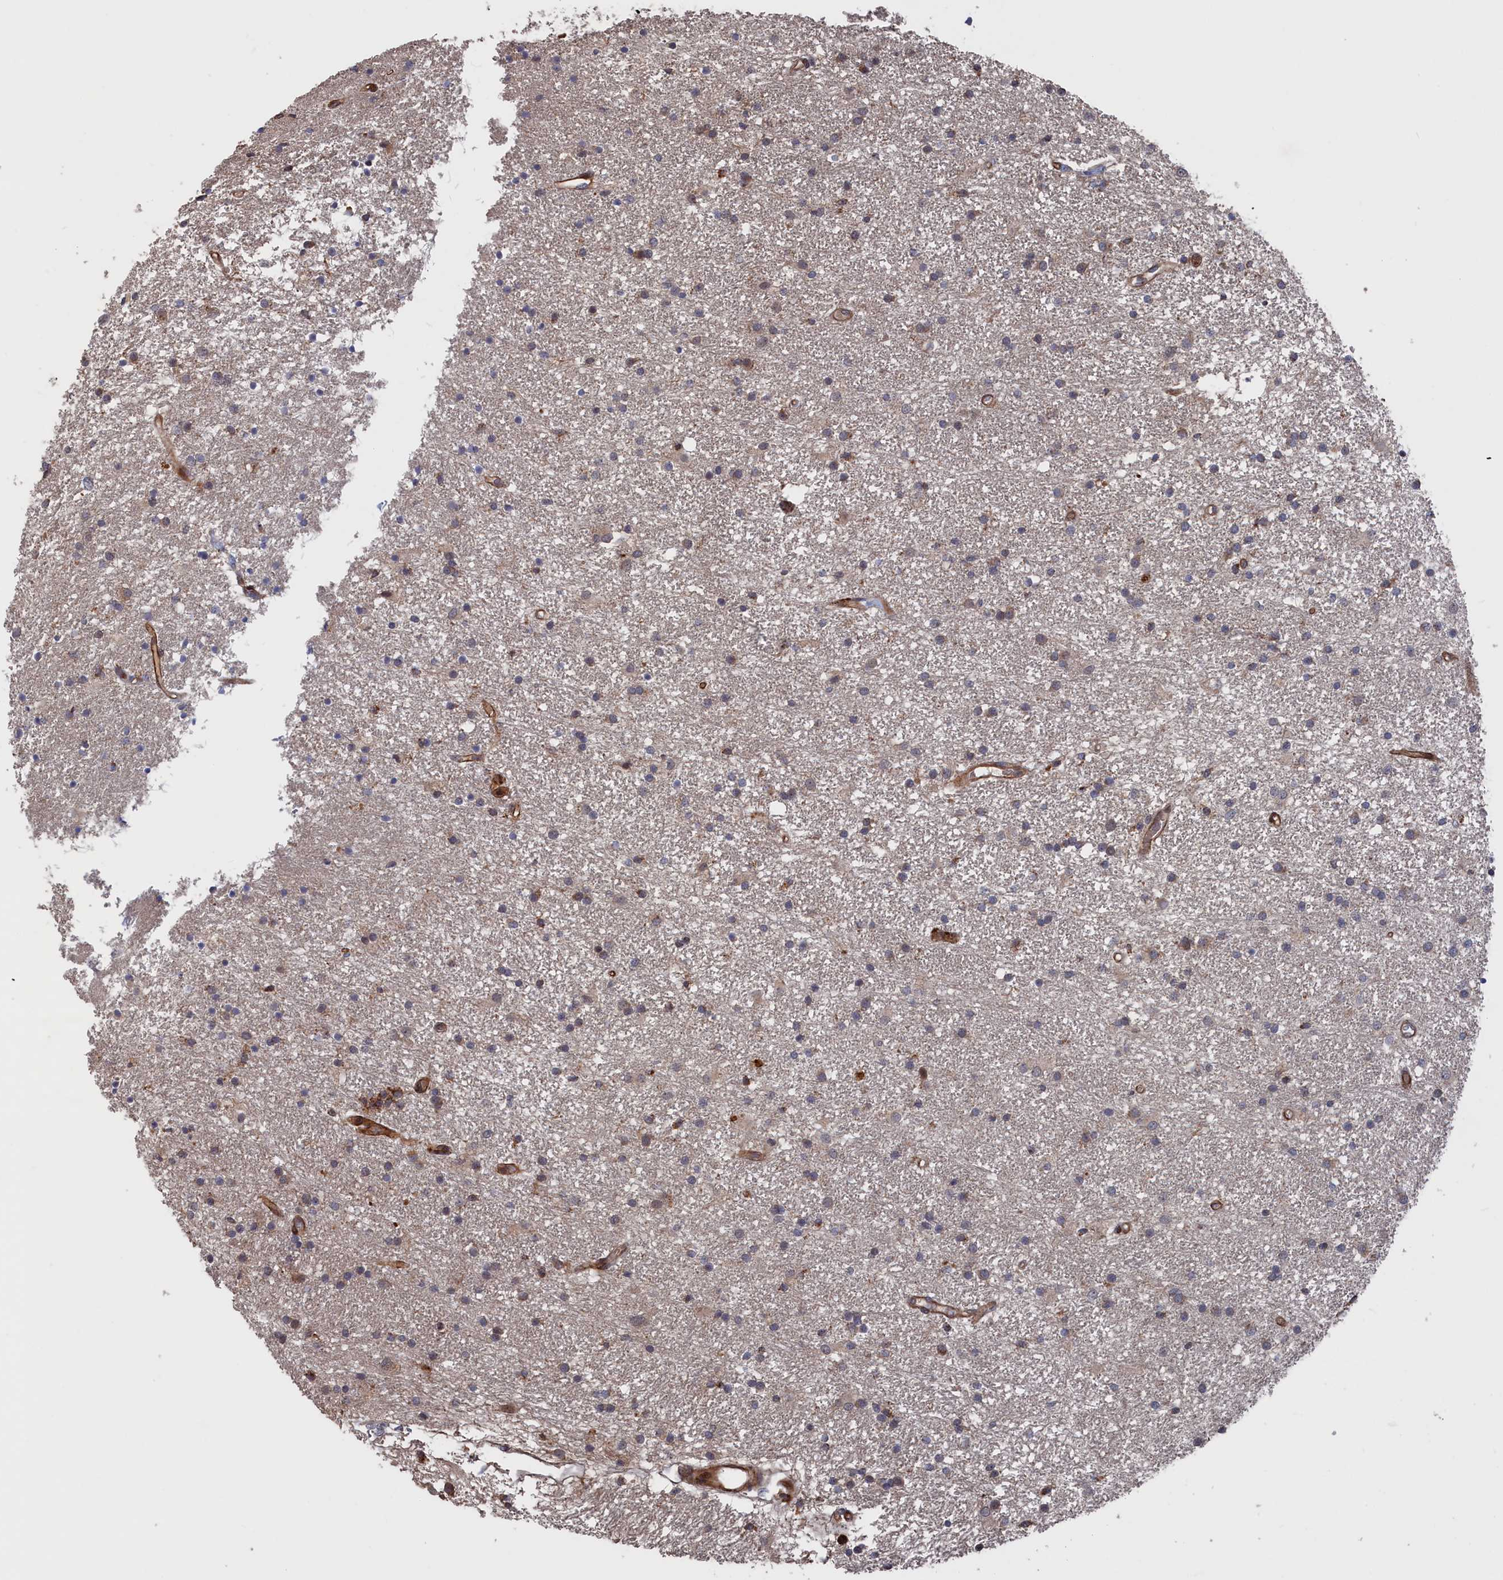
{"staining": {"intensity": "negative", "quantity": "none", "location": "none"}, "tissue": "glioma", "cell_type": "Tumor cells", "image_type": "cancer", "snomed": [{"axis": "morphology", "description": "Glioma, malignant, High grade"}, {"axis": "topography", "description": "Brain"}], "caption": "The histopathology image exhibits no significant staining in tumor cells of glioma.", "gene": "PLA2G15", "patient": {"sex": "male", "age": 77}}